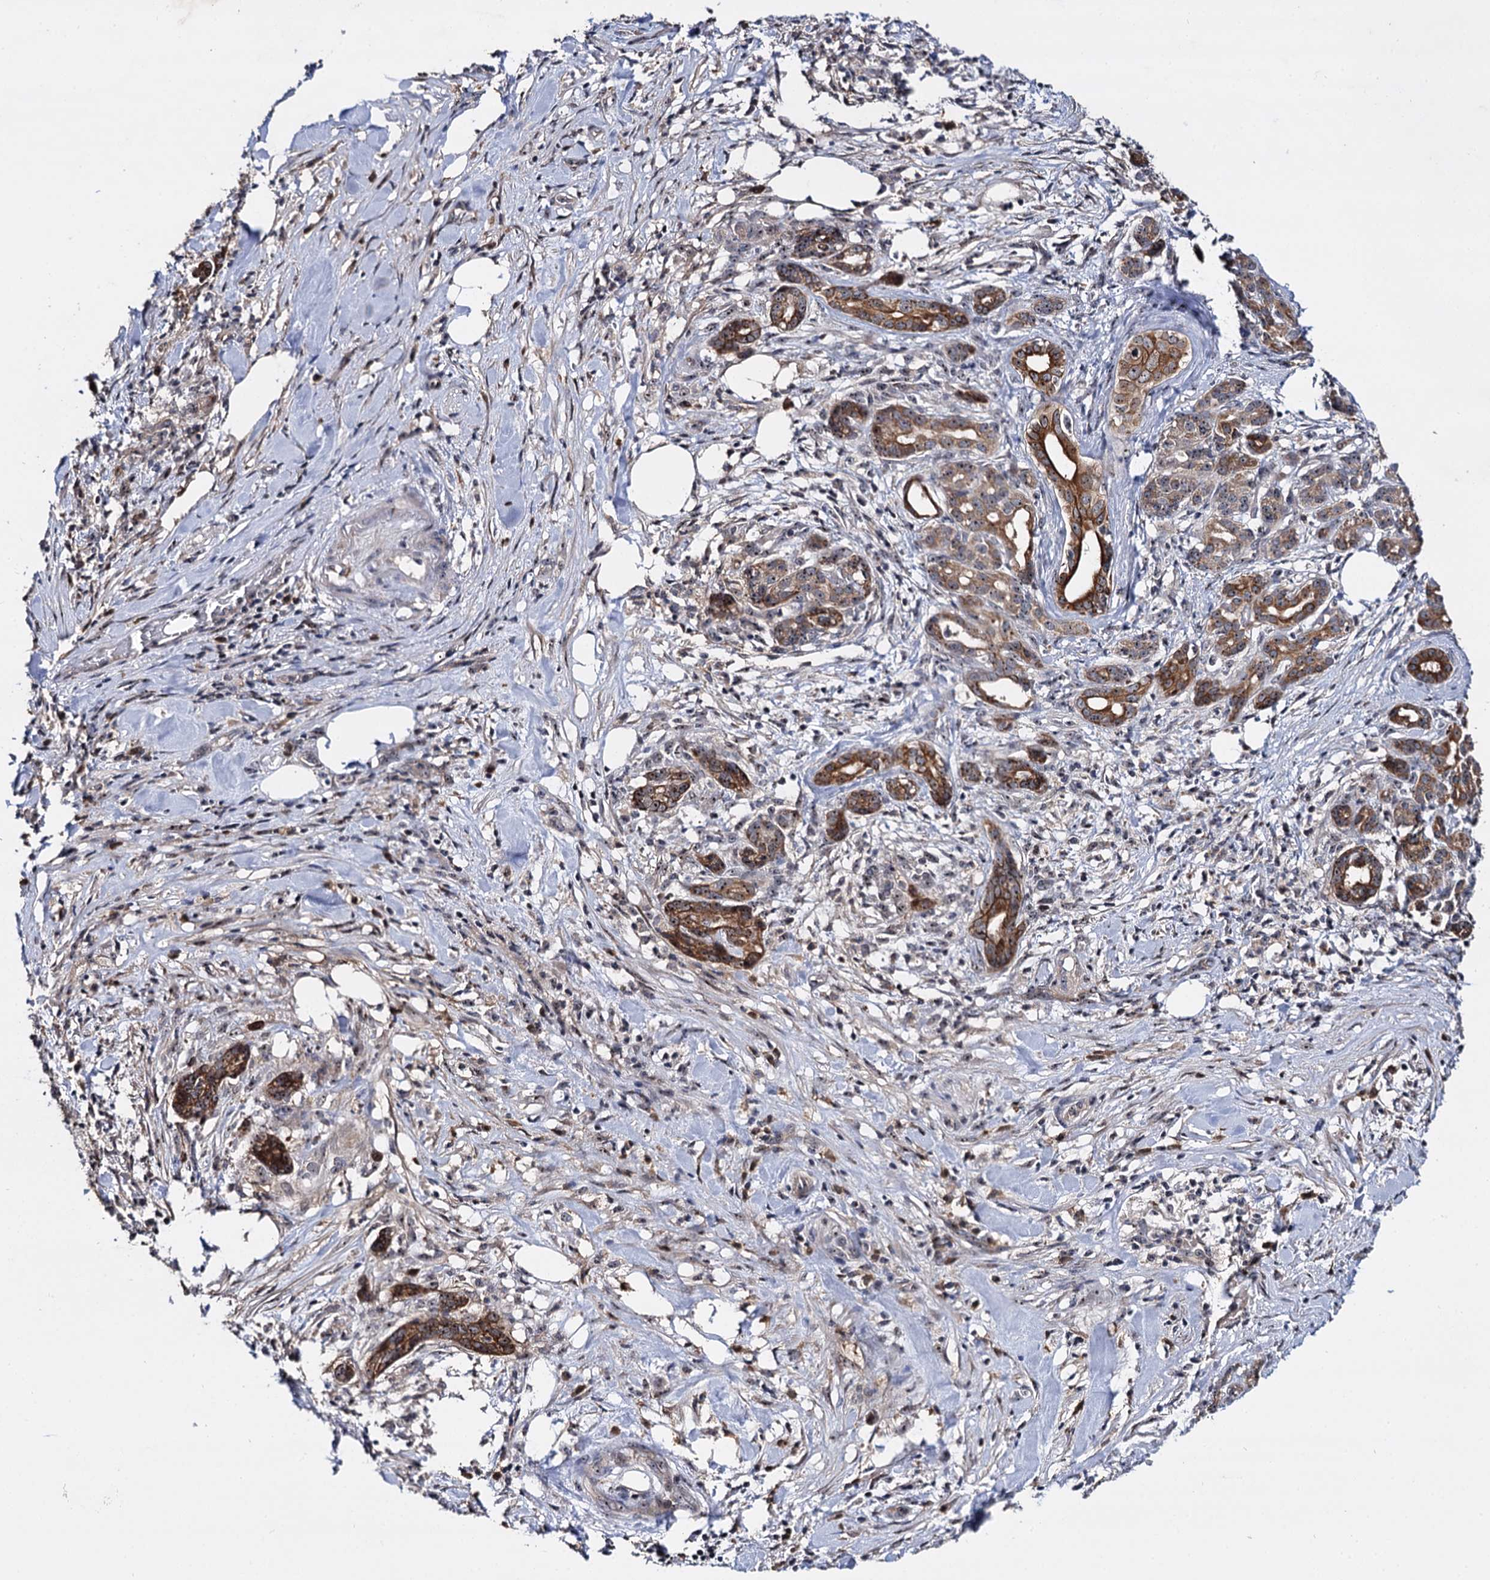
{"staining": {"intensity": "strong", "quantity": ">75%", "location": "cytoplasmic/membranous,nuclear"}, "tissue": "pancreatic cancer", "cell_type": "Tumor cells", "image_type": "cancer", "snomed": [{"axis": "morphology", "description": "Adenocarcinoma, NOS"}, {"axis": "topography", "description": "Pancreas"}], "caption": "Pancreatic cancer stained for a protein reveals strong cytoplasmic/membranous and nuclear positivity in tumor cells.", "gene": "SUPT20H", "patient": {"sex": "female", "age": 66}}